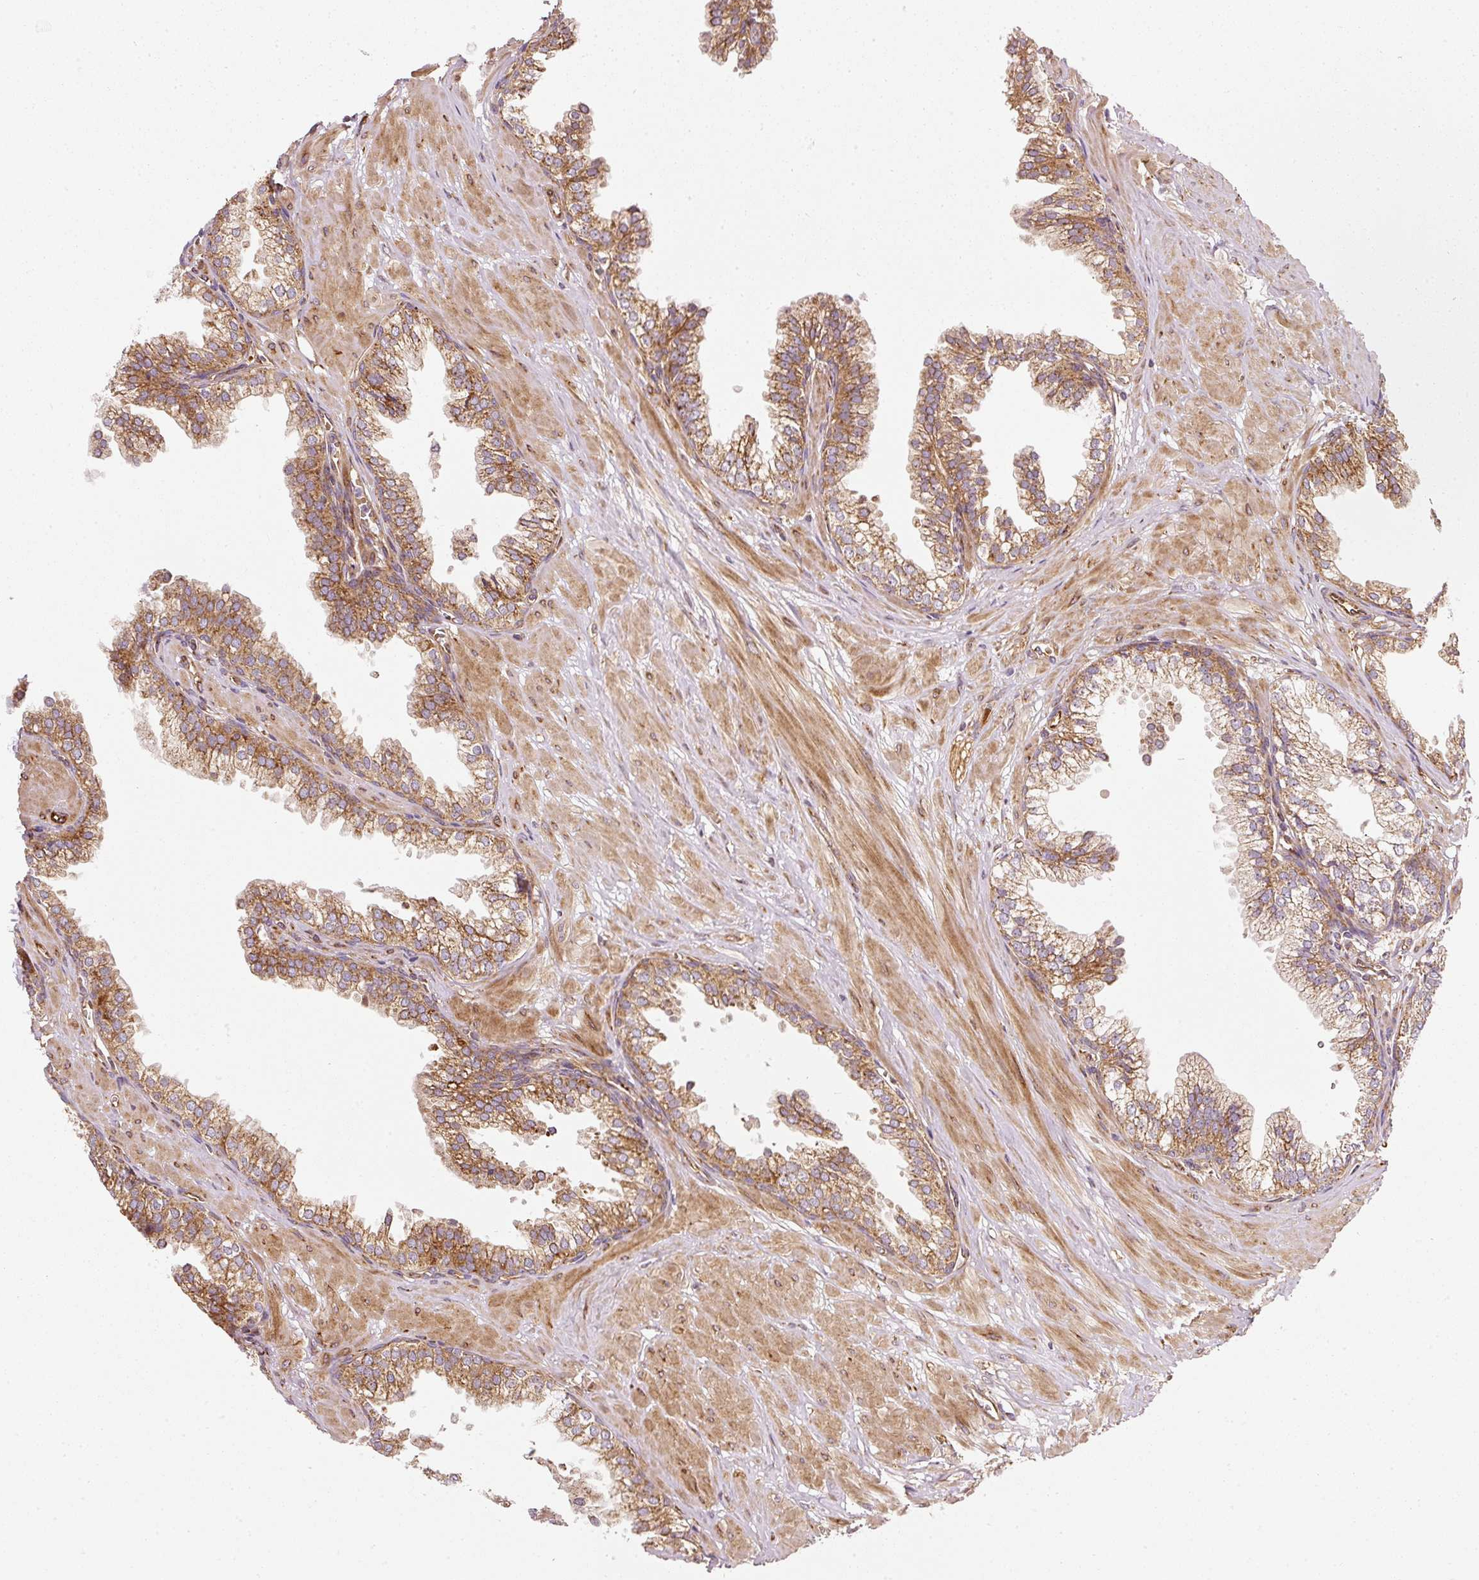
{"staining": {"intensity": "moderate", "quantity": ">75%", "location": "cytoplasmic/membranous"}, "tissue": "prostate", "cell_type": "Glandular cells", "image_type": "normal", "snomed": [{"axis": "morphology", "description": "Normal tissue, NOS"}, {"axis": "topography", "description": "Prostate"}, {"axis": "topography", "description": "Peripheral nerve tissue"}], "caption": "Glandular cells show medium levels of moderate cytoplasmic/membranous positivity in approximately >75% of cells in benign human prostate.", "gene": "ISCU", "patient": {"sex": "male", "age": 55}}